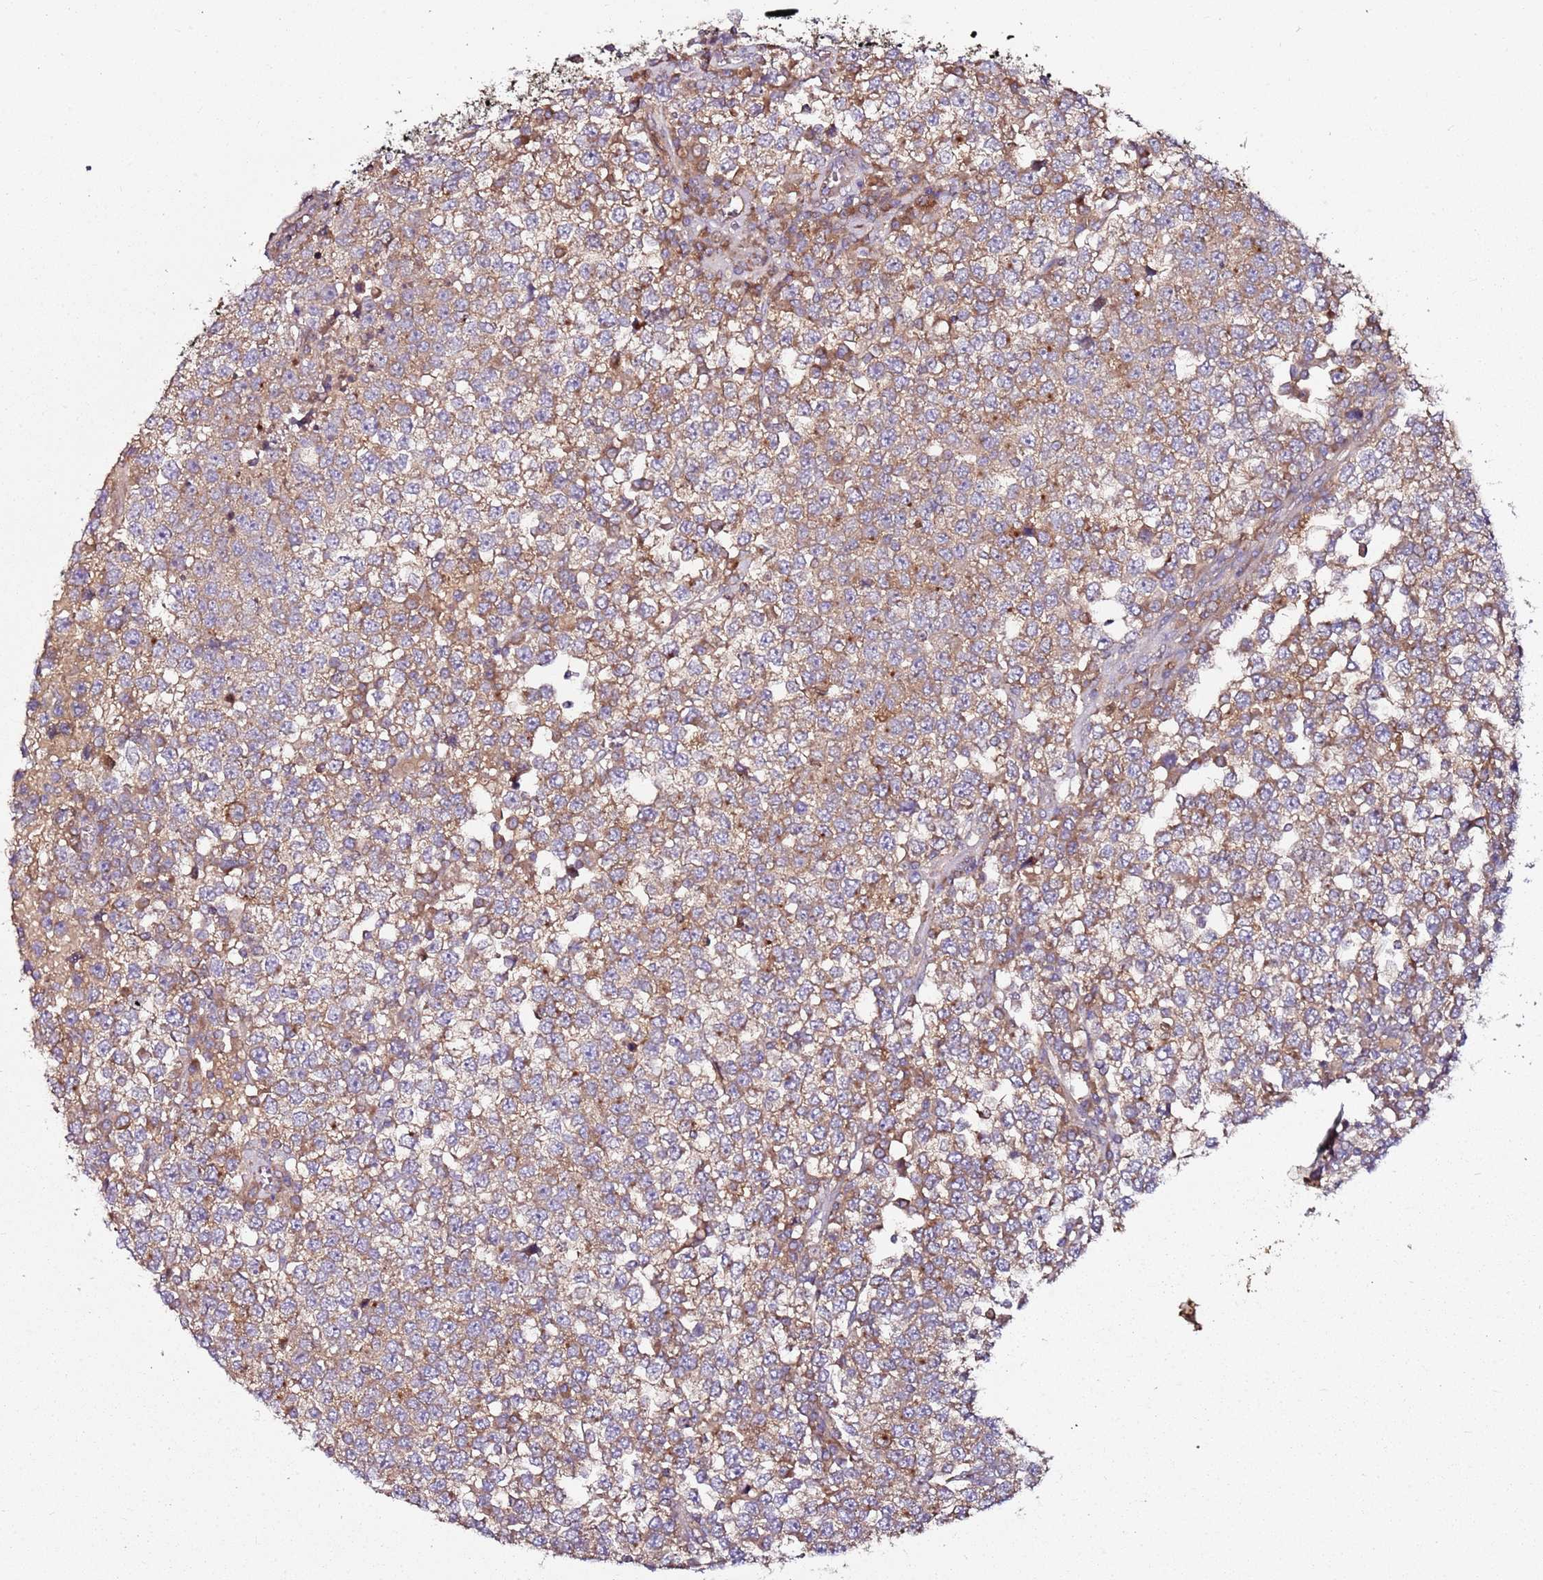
{"staining": {"intensity": "moderate", "quantity": ">75%", "location": "cytoplasmic/membranous"}, "tissue": "testis cancer", "cell_type": "Tumor cells", "image_type": "cancer", "snomed": [{"axis": "morphology", "description": "Seminoma, NOS"}, {"axis": "topography", "description": "Testis"}], "caption": "A high-resolution micrograph shows immunohistochemistry staining of testis cancer, which displays moderate cytoplasmic/membranous staining in approximately >75% of tumor cells.", "gene": "KRTAP21-3", "patient": {"sex": "male", "age": 65}}